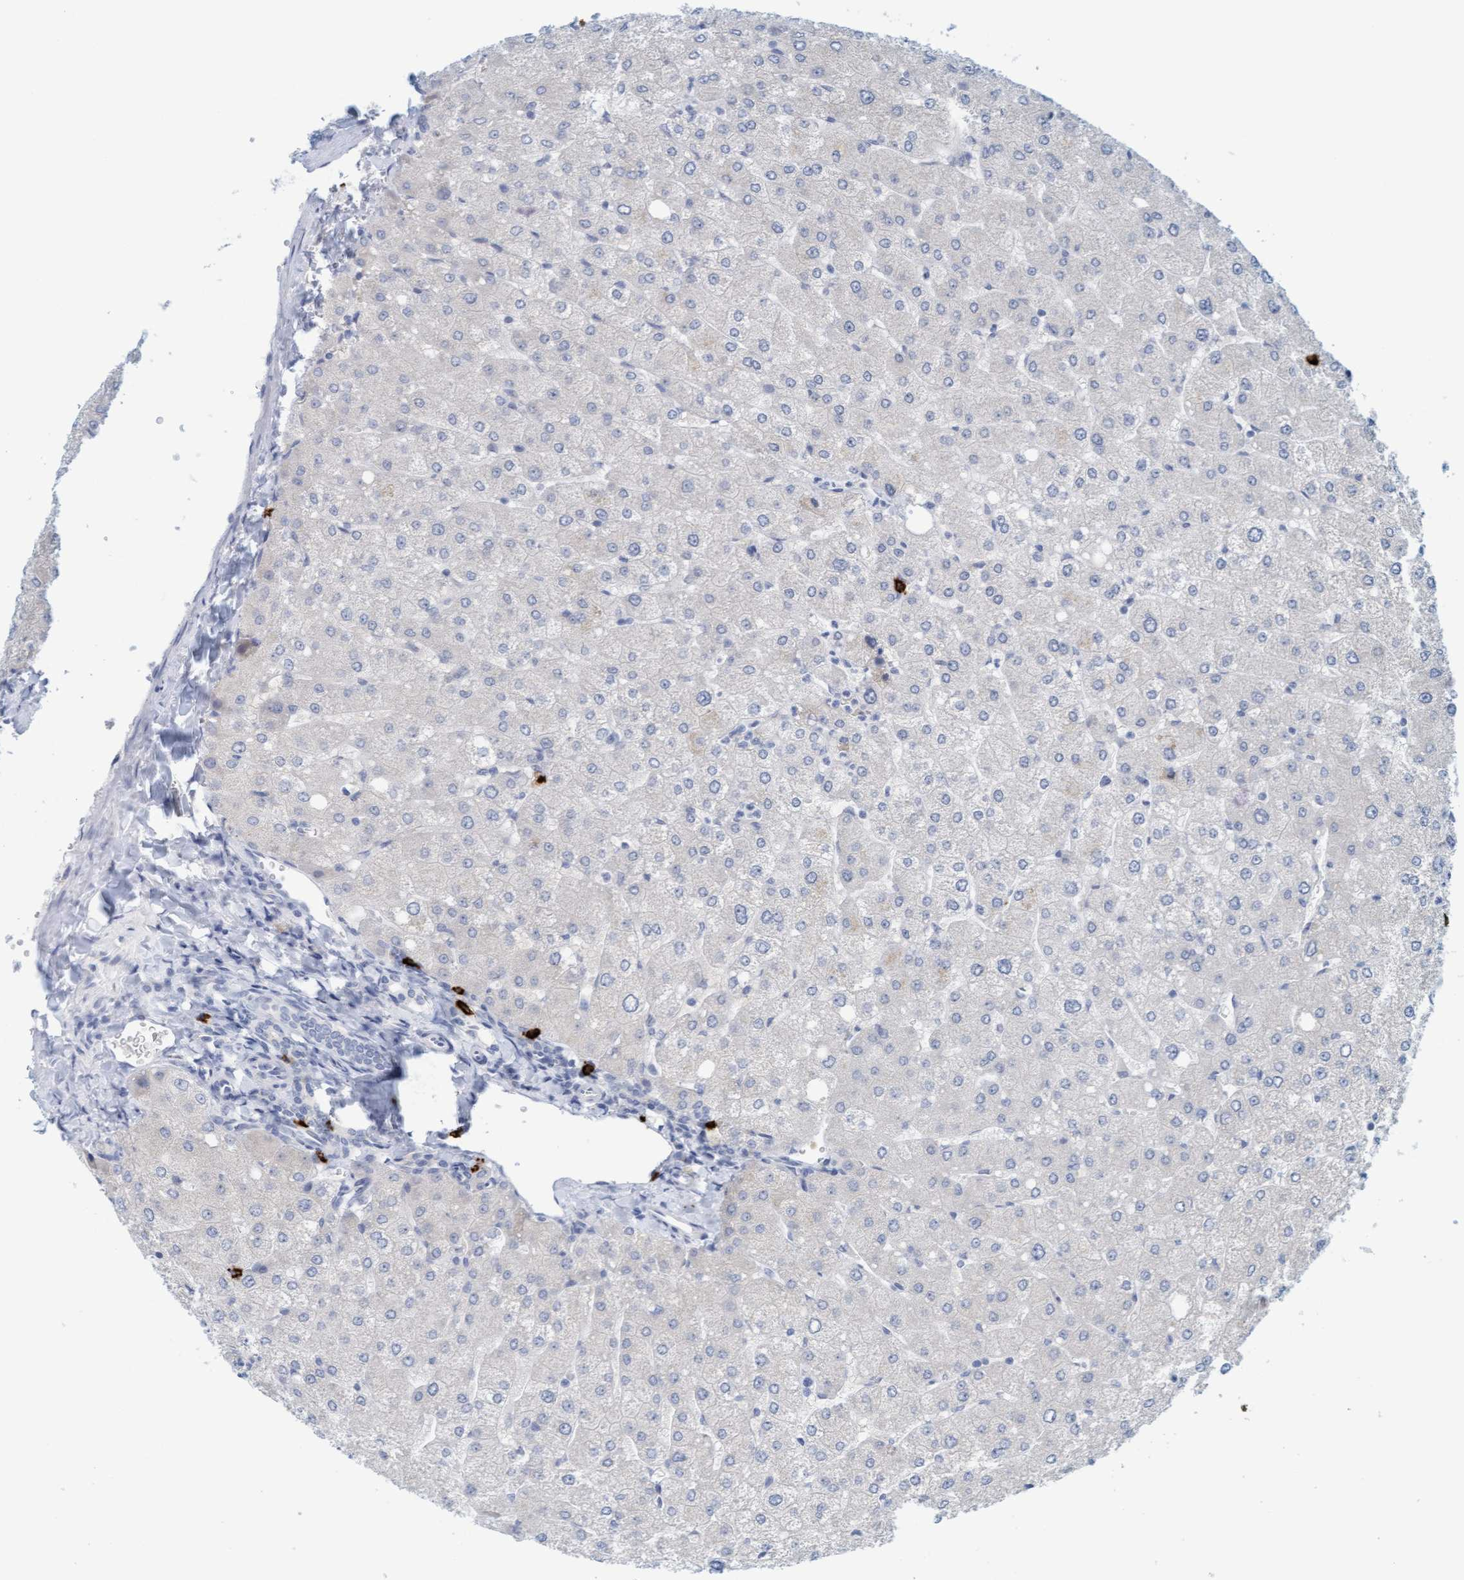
{"staining": {"intensity": "negative", "quantity": "none", "location": "none"}, "tissue": "liver", "cell_type": "Cholangiocytes", "image_type": "normal", "snomed": [{"axis": "morphology", "description": "Normal tissue, NOS"}, {"axis": "topography", "description": "Liver"}], "caption": "The histopathology image demonstrates no staining of cholangiocytes in unremarkable liver.", "gene": "CPA3", "patient": {"sex": "male", "age": 55}}